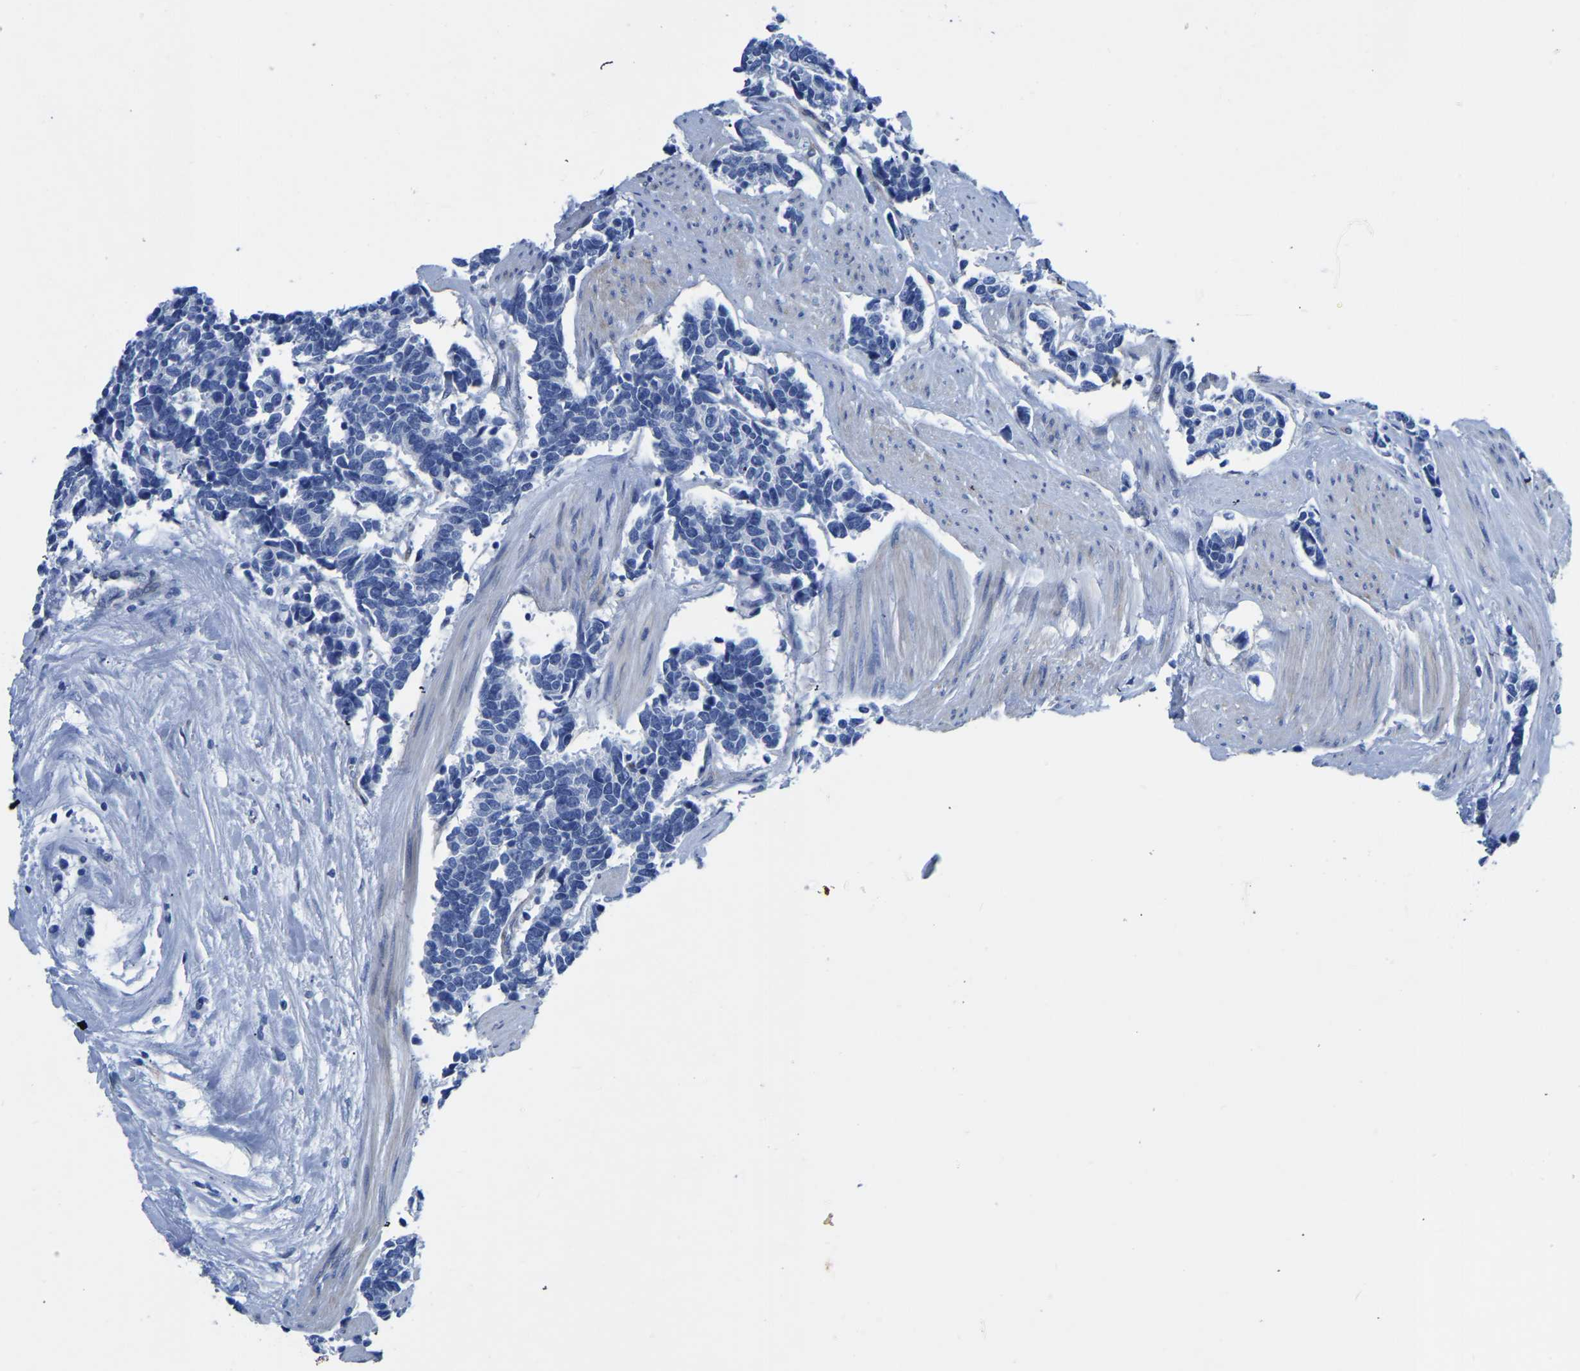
{"staining": {"intensity": "negative", "quantity": "none", "location": "none"}, "tissue": "carcinoid", "cell_type": "Tumor cells", "image_type": "cancer", "snomed": [{"axis": "morphology", "description": "Carcinoma, NOS"}, {"axis": "morphology", "description": "Carcinoid, malignant, NOS"}, {"axis": "topography", "description": "Urinary bladder"}], "caption": "This micrograph is of carcinoma stained with immunohistochemistry (IHC) to label a protein in brown with the nuclei are counter-stained blue. There is no expression in tumor cells.", "gene": "SLC45A3", "patient": {"sex": "male", "age": 57}}